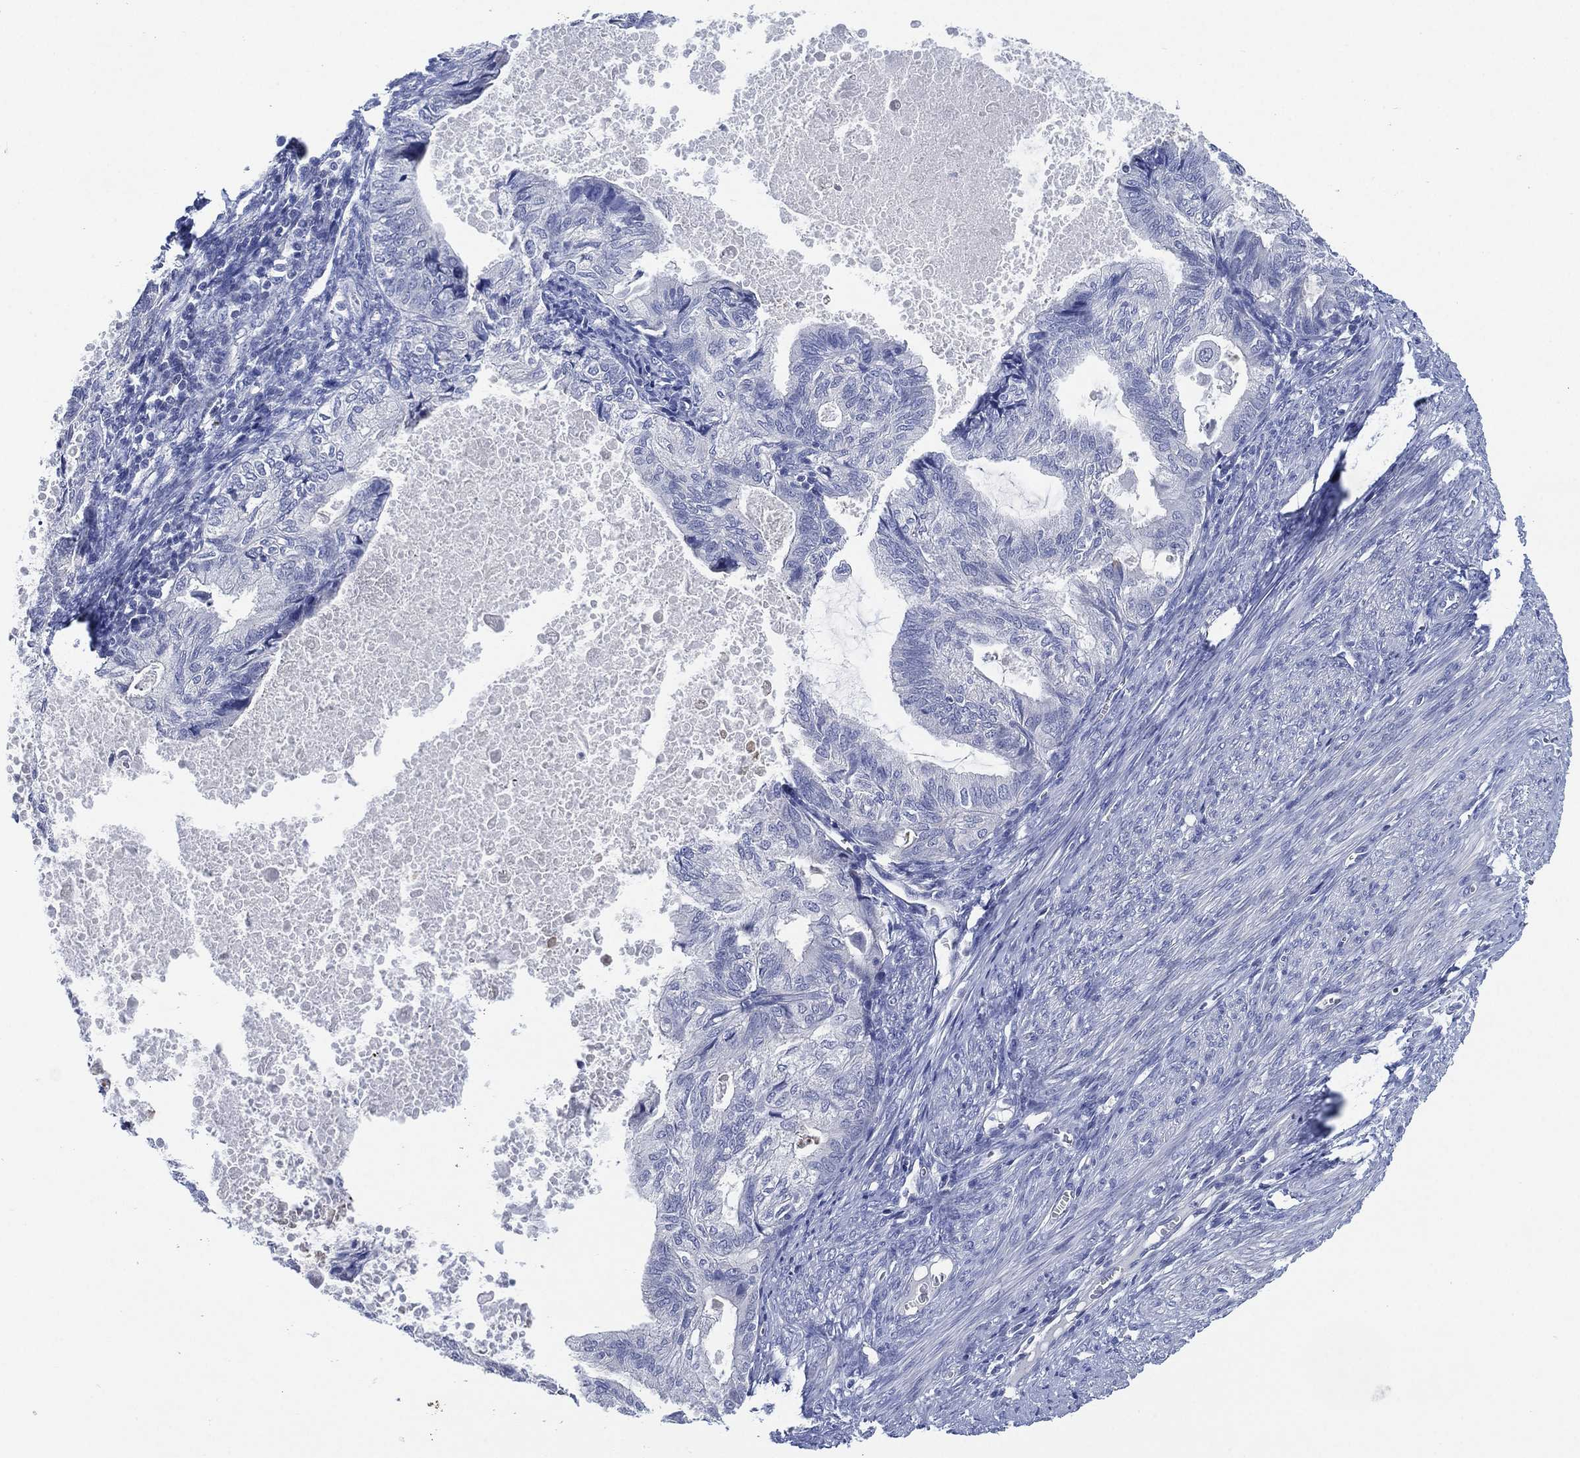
{"staining": {"intensity": "negative", "quantity": "none", "location": "none"}, "tissue": "endometrial cancer", "cell_type": "Tumor cells", "image_type": "cancer", "snomed": [{"axis": "morphology", "description": "Adenocarcinoma, NOS"}, {"axis": "topography", "description": "Endometrium"}], "caption": "Immunohistochemical staining of human adenocarcinoma (endometrial) shows no significant expression in tumor cells. (Stains: DAB IHC with hematoxylin counter stain, Microscopy: brightfield microscopy at high magnification).", "gene": "C5orf46", "patient": {"sex": "female", "age": 86}}